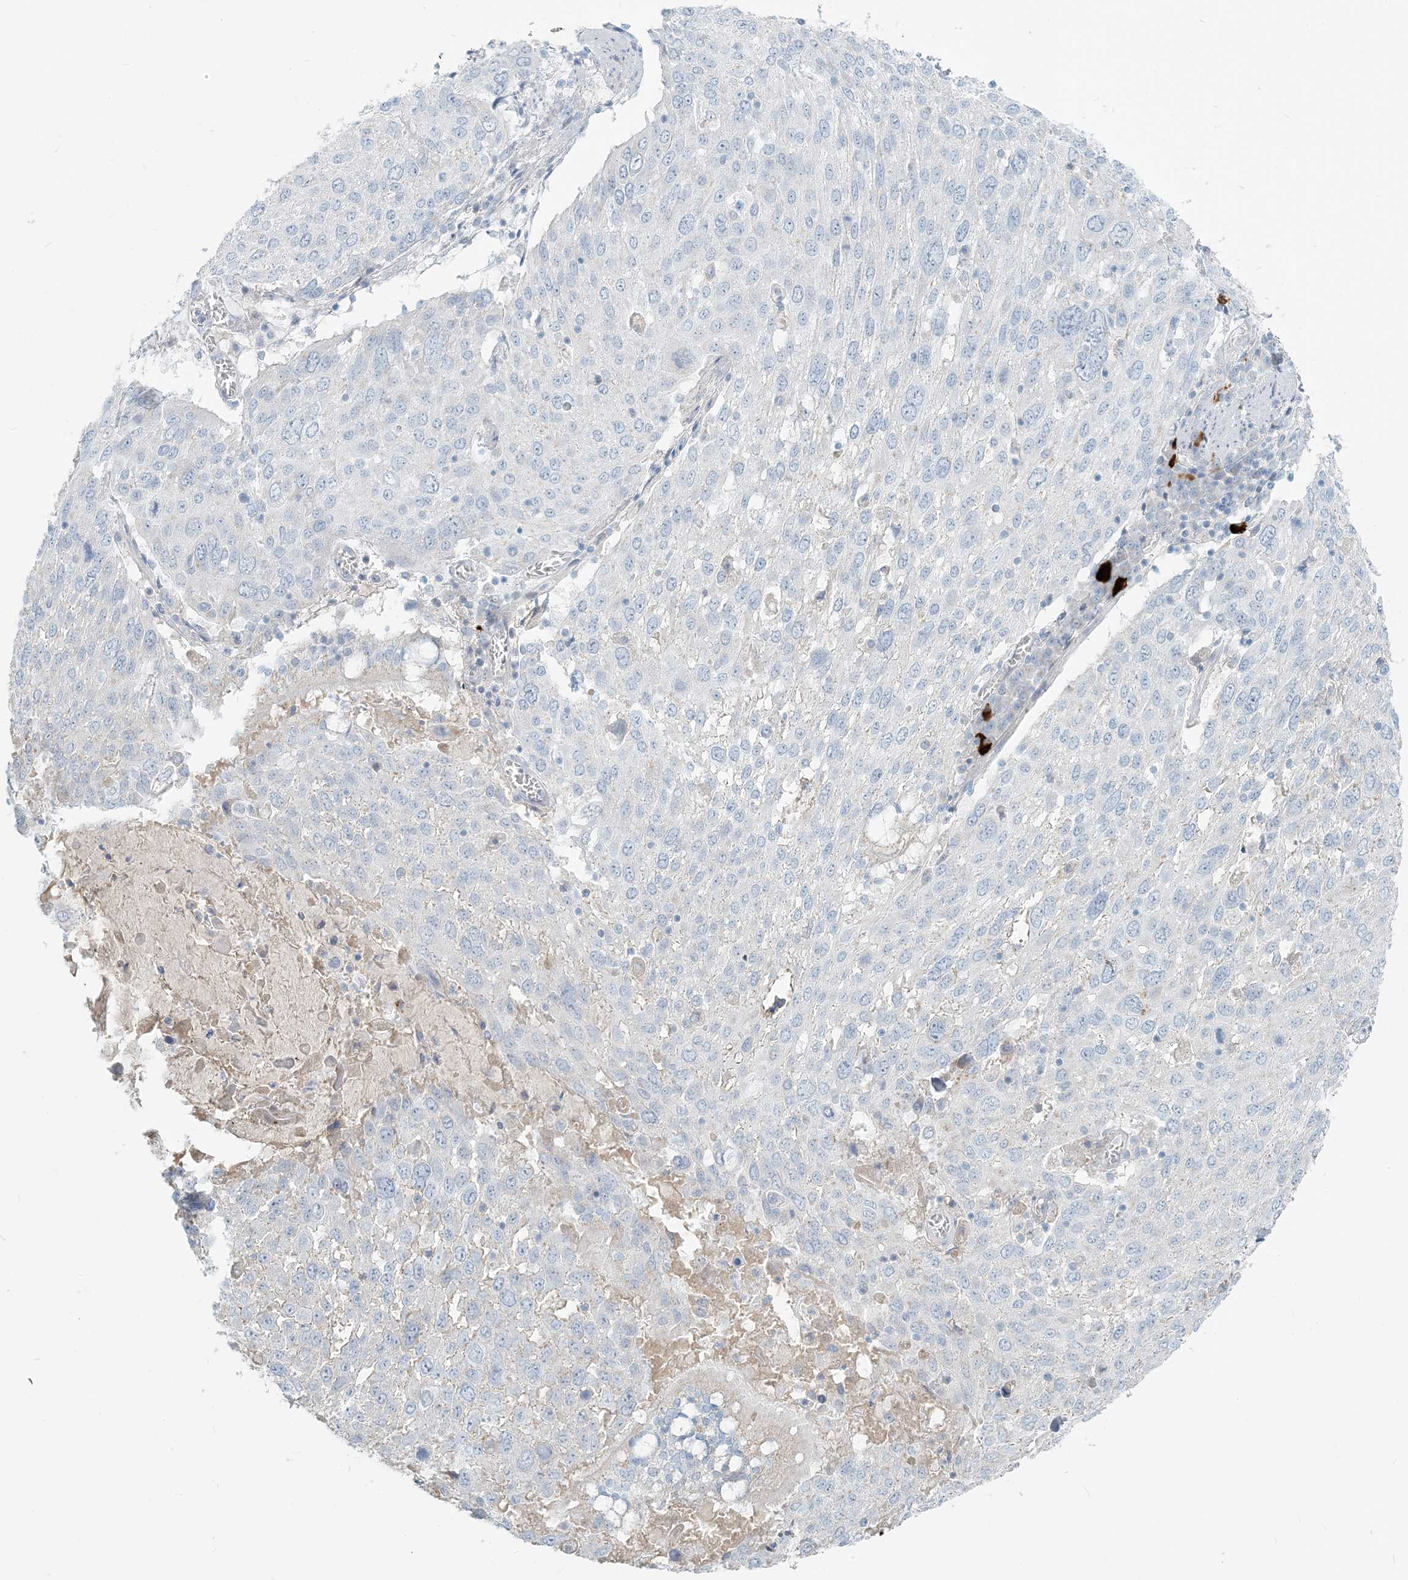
{"staining": {"intensity": "negative", "quantity": "none", "location": "none"}, "tissue": "lung cancer", "cell_type": "Tumor cells", "image_type": "cancer", "snomed": [{"axis": "morphology", "description": "Squamous cell carcinoma, NOS"}, {"axis": "topography", "description": "Lung"}], "caption": "Human lung squamous cell carcinoma stained for a protein using immunohistochemistry (IHC) exhibits no expression in tumor cells.", "gene": "SCML1", "patient": {"sex": "male", "age": 65}}